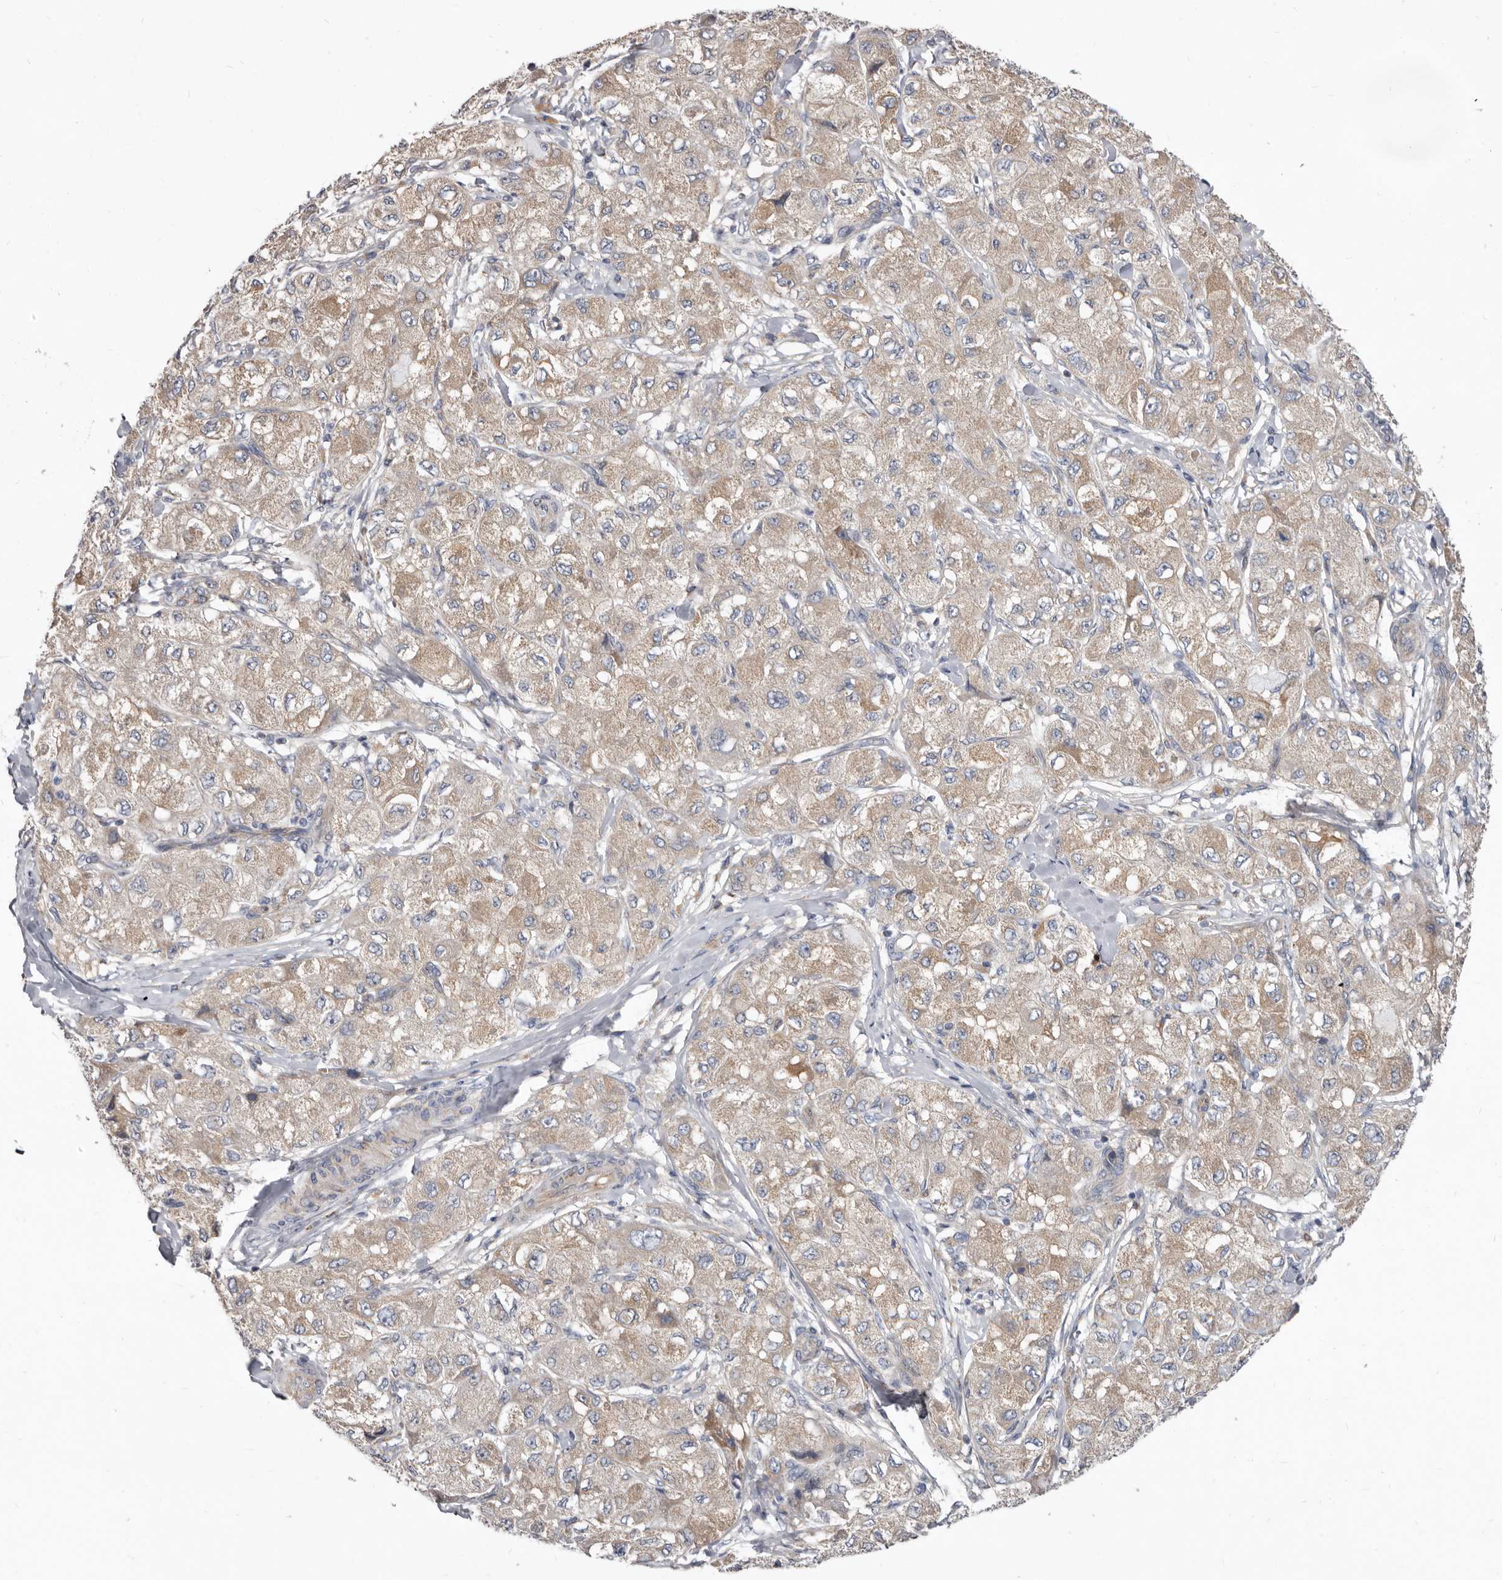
{"staining": {"intensity": "moderate", "quantity": ">75%", "location": "cytoplasmic/membranous"}, "tissue": "liver cancer", "cell_type": "Tumor cells", "image_type": "cancer", "snomed": [{"axis": "morphology", "description": "Carcinoma, Hepatocellular, NOS"}, {"axis": "topography", "description": "Liver"}], "caption": "Protein analysis of liver hepatocellular carcinoma tissue reveals moderate cytoplasmic/membranous expression in approximately >75% of tumor cells.", "gene": "FMO2", "patient": {"sex": "male", "age": 80}}